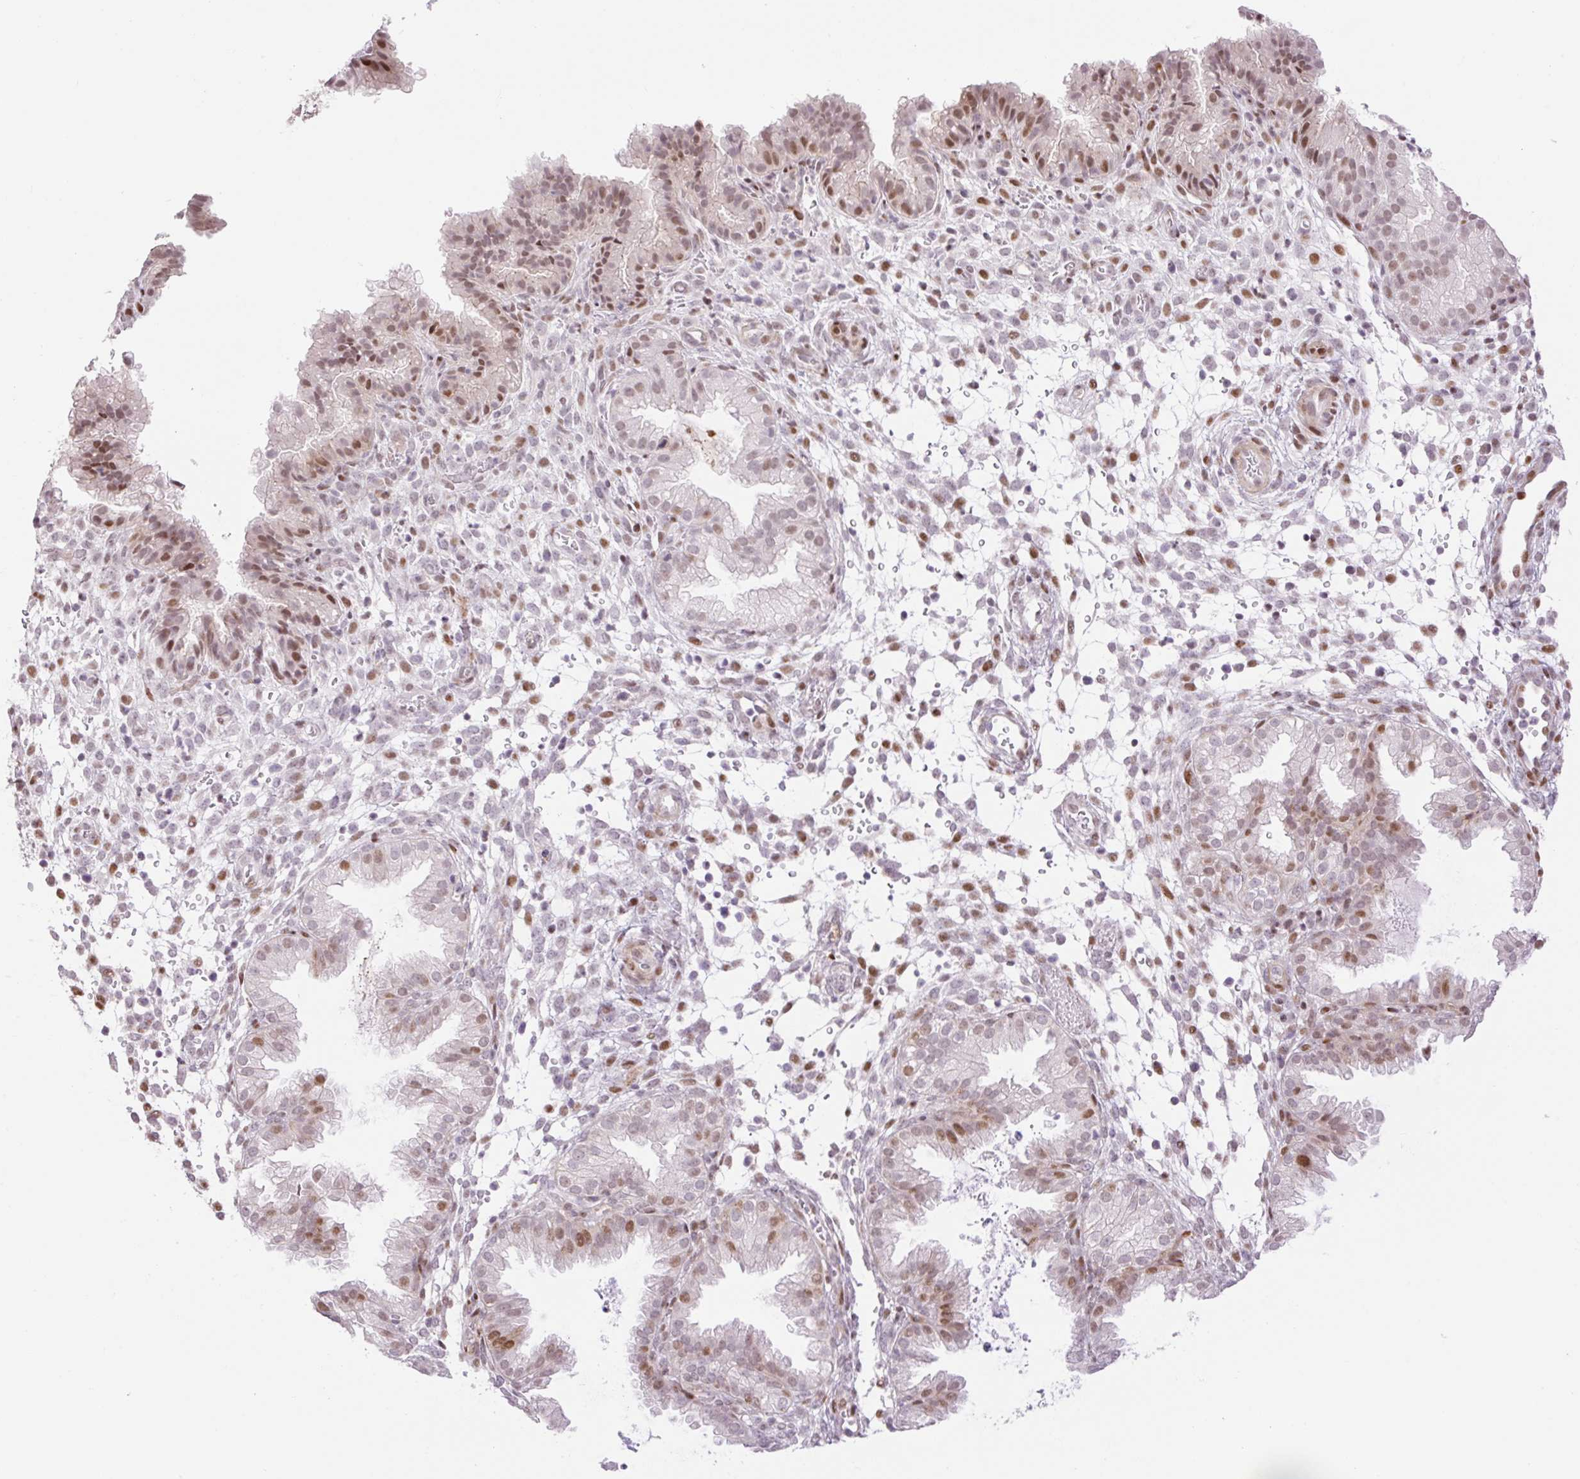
{"staining": {"intensity": "moderate", "quantity": "<25%", "location": "nuclear"}, "tissue": "endometrium", "cell_type": "Cells in endometrial stroma", "image_type": "normal", "snomed": [{"axis": "morphology", "description": "Normal tissue, NOS"}, {"axis": "topography", "description": "Endometrium"}], "caption": "The micrograph reveals a brown stain indicating the presence of a protein in the nuclear of cells in endometrial stroma in endometrium.", "gene": "RIPPLY3", "patient": {"sex": "female", "age": 33}}